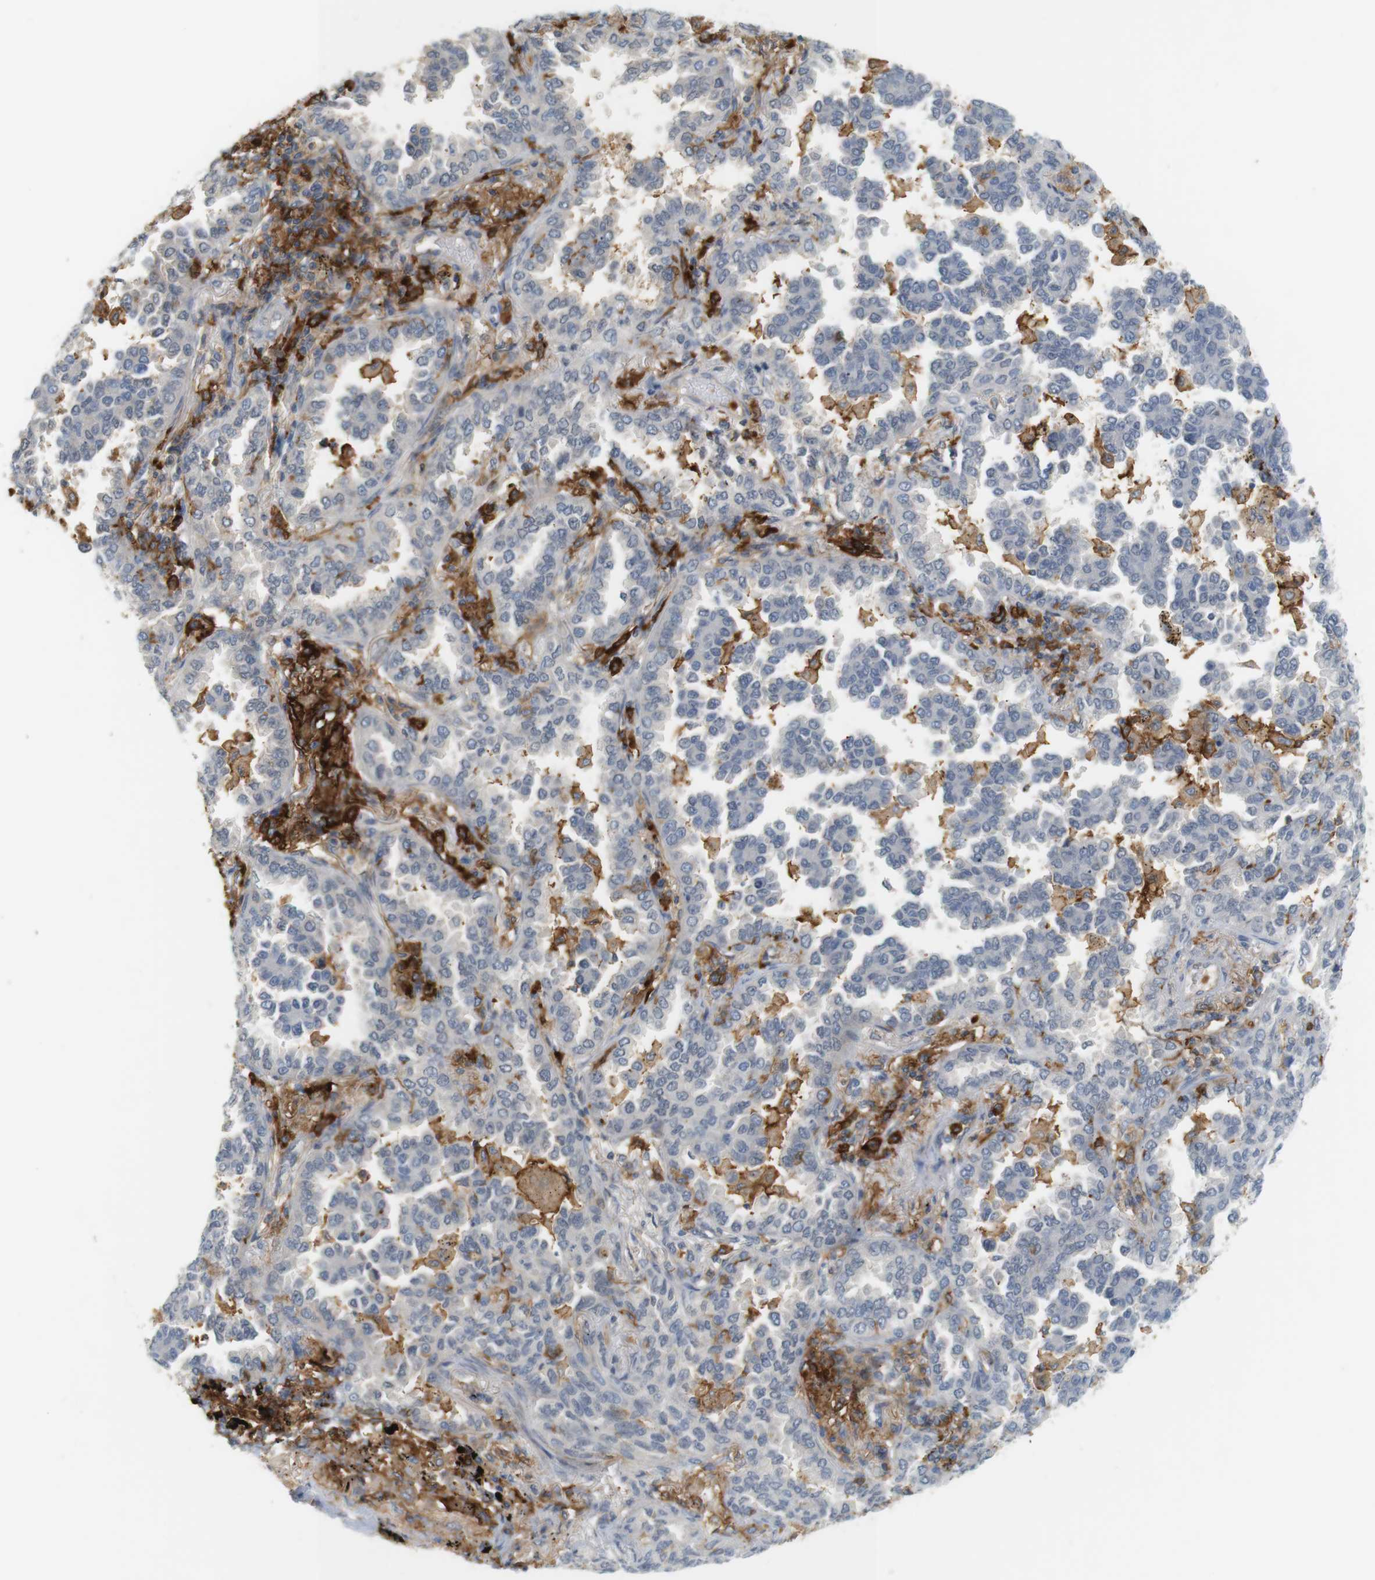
{"staining": {"intensity": "negative", "quantity": "none", "location": "none"}, "tissue": "lung cancer", "cell_type": "Tumor cells", "image_type": "cancer", "snomed": [{"axis": "morphology", "description": "Normal tissue, NOS"}, {"axis": "morphology", "description": "Adenocarcinoma, NOS"}, {"axis": "topography", "description": "Lung"}], "caption": "DAB (3,3'-diaminobenzidine) immunohistochemical staining of lung adenocarcinoma shows no significant expression in tumor cells.", "gene": "SIRPA", "patient": {"sex": "male", "age": 59}}